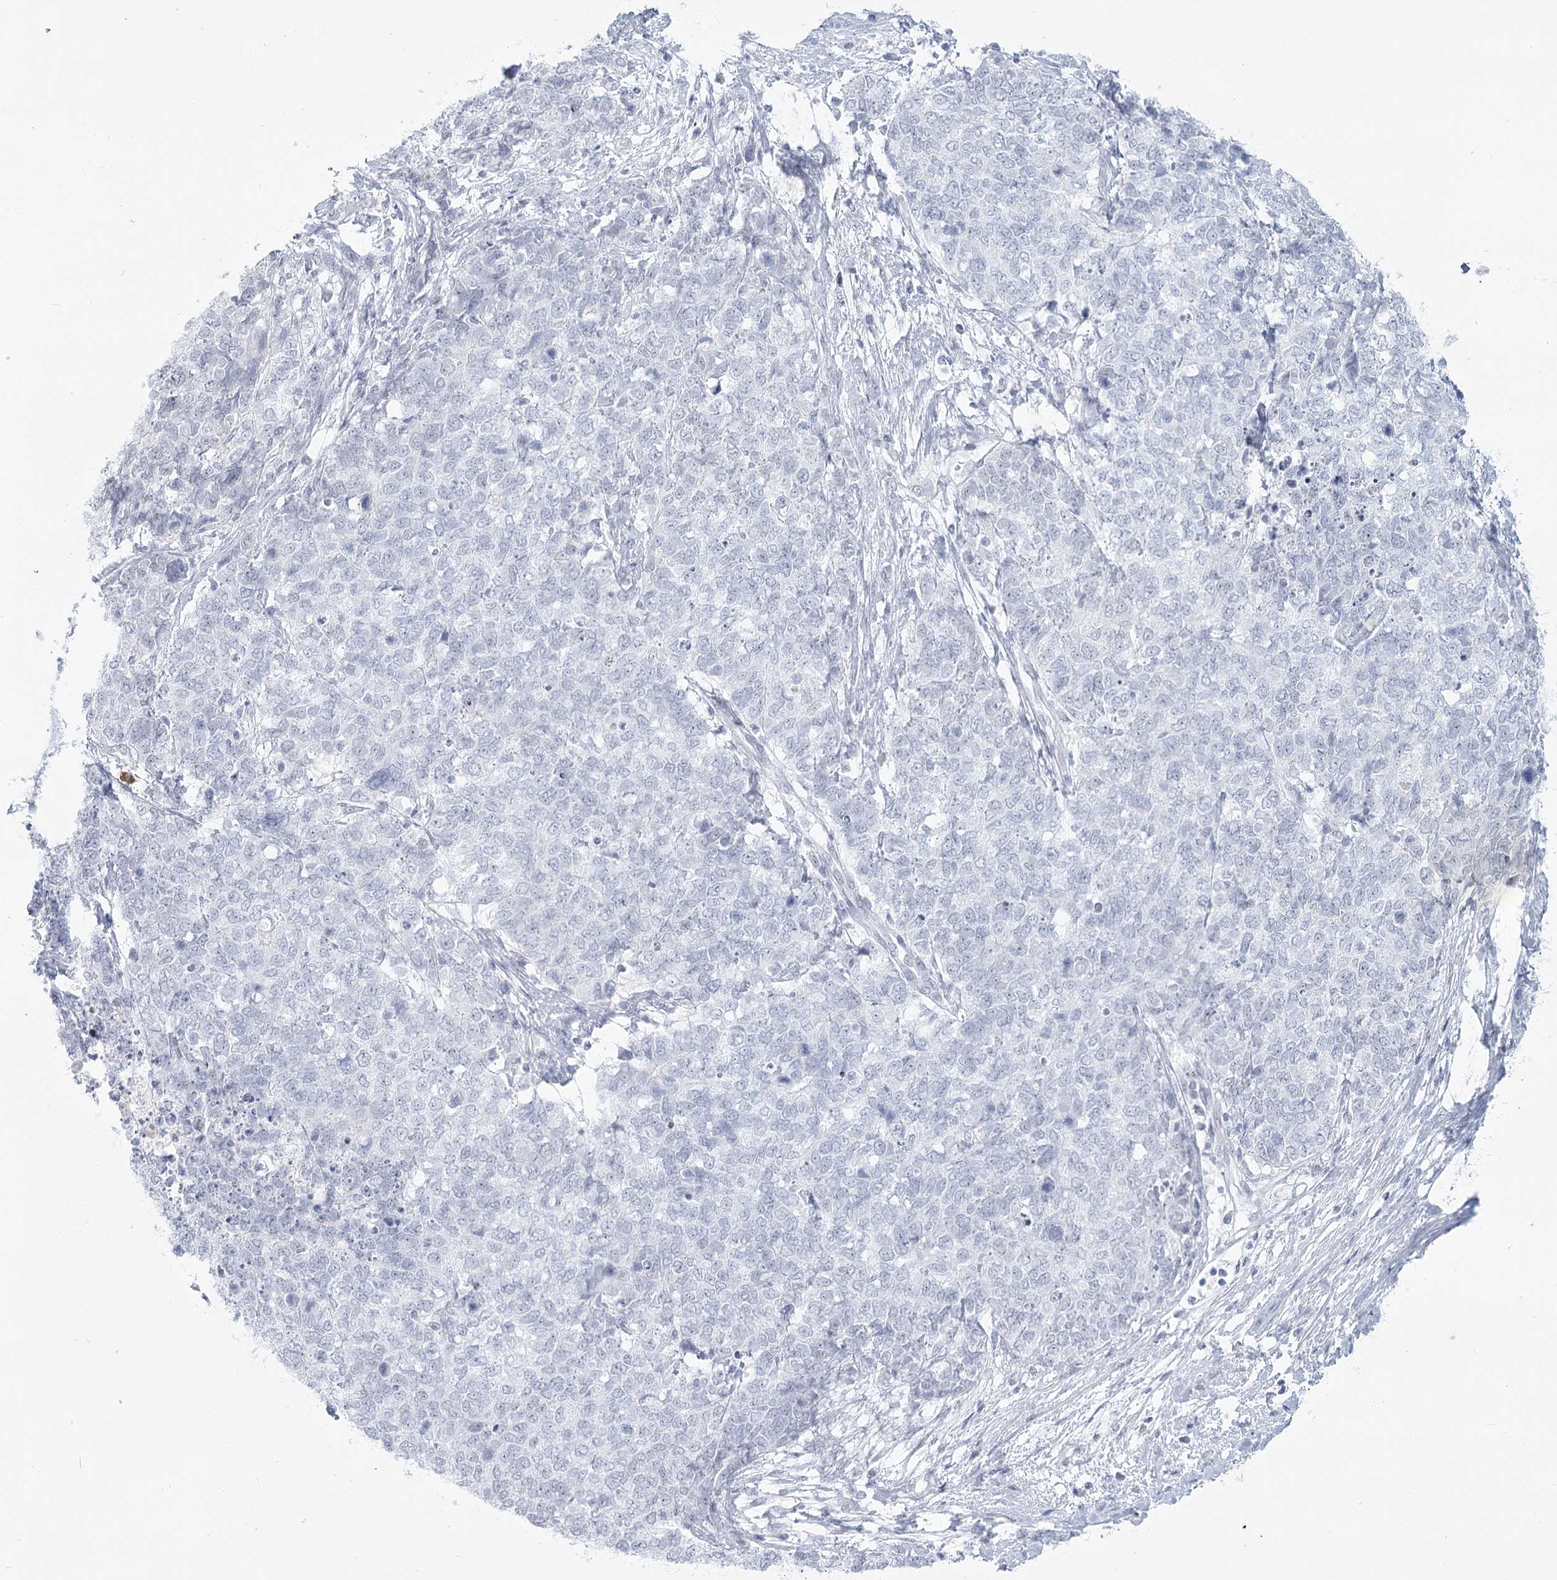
{"staining": {"intensity": "negative", "quantity": "none", "location": "none"}, "tissue": "cervical cancer", "cell_type": "Tumor cells", "image_type": "cancer", "snomed": [{"axis": "morphology", "description": "Squamous cell carcinoma, NOS"}, {"axis": "topography", "description": "Cervix"}], "caption": "Immunohistochemistry of squamous cell carcinoma (cervical) exhibits no staining in tumor cells.", "gene": "EXOSC7", "patient": {"sex": "female", "age": 63}}